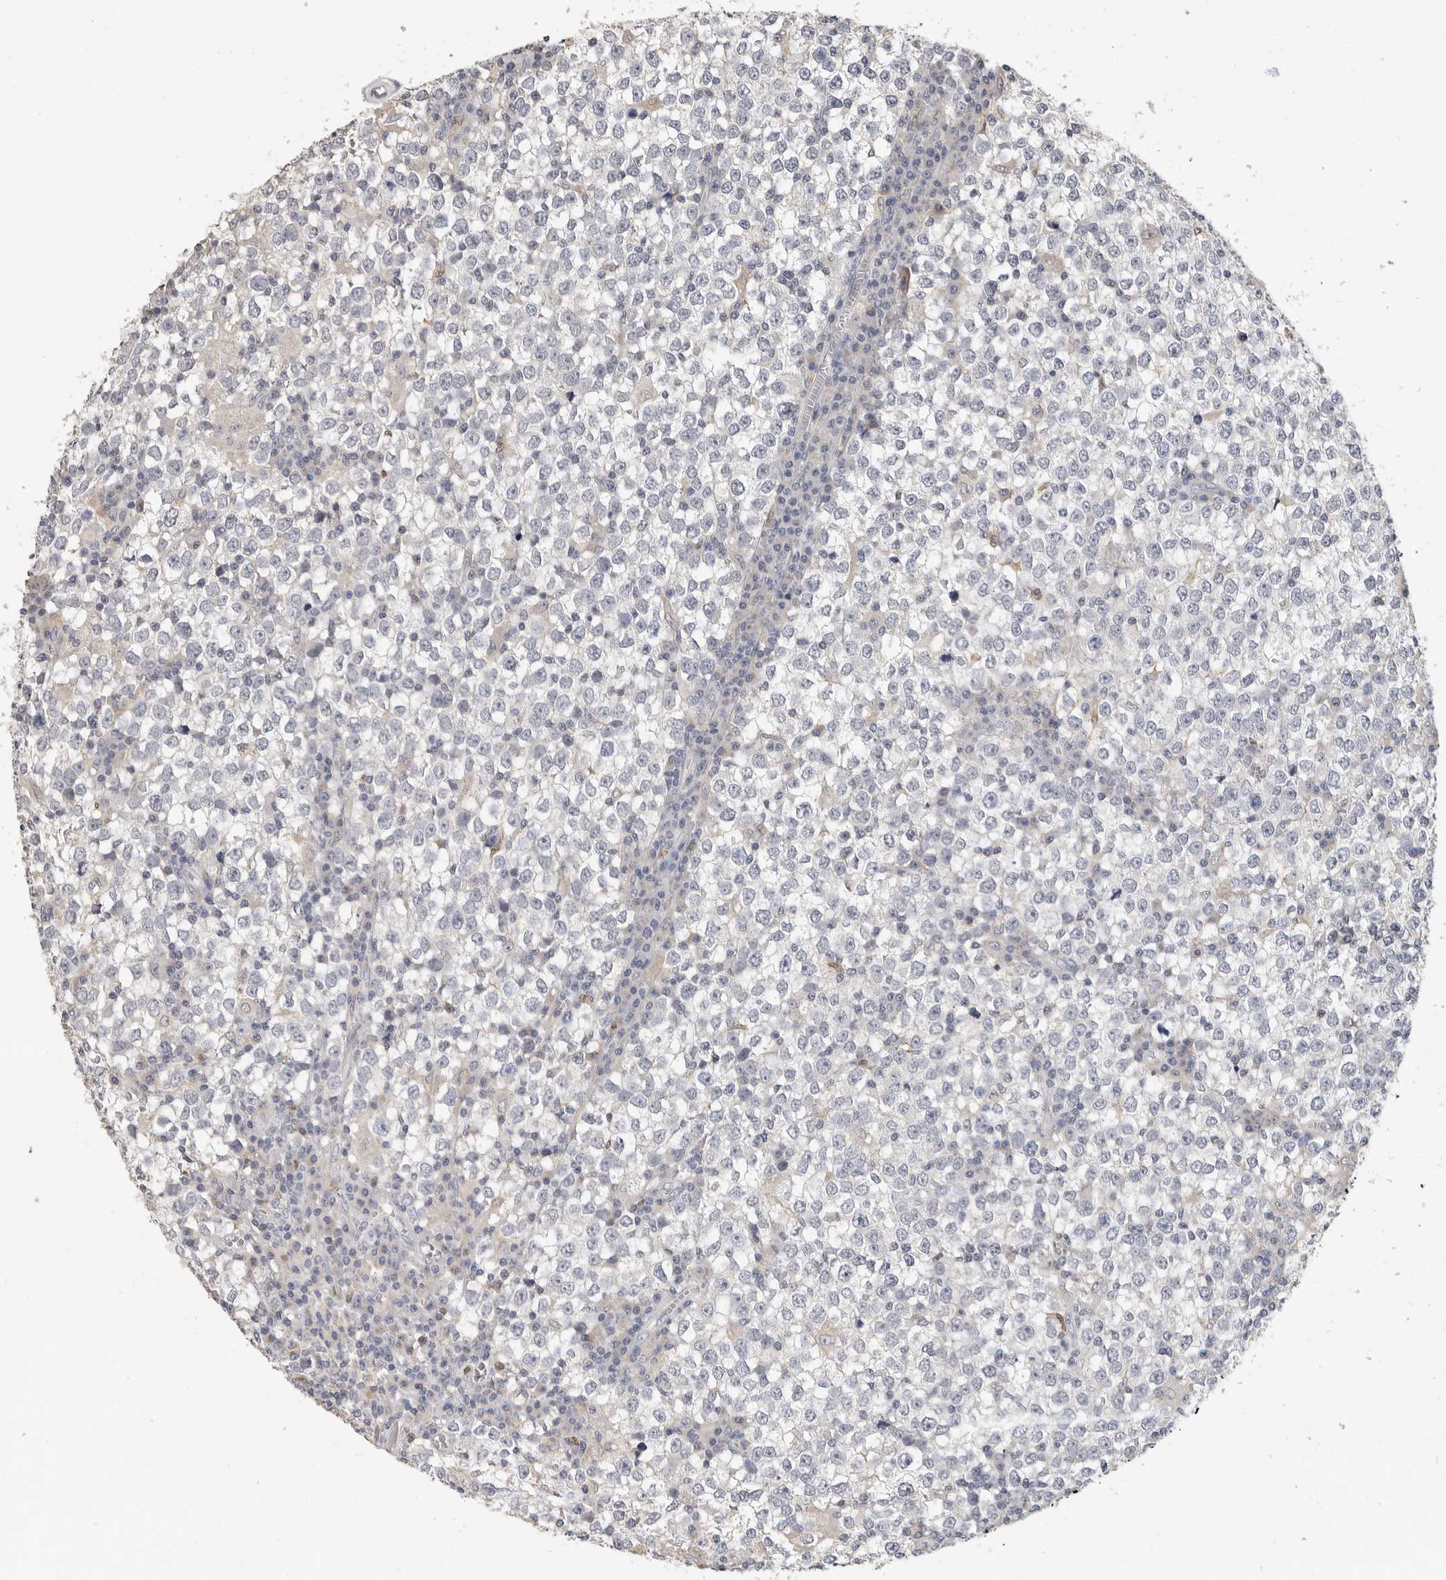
{"staining": {"intensity": "negative", "quantity": "none", "location": "none"}, "tissue": "testis cancer", "cell_type": "Tumor cells", "image_type": "cancer", "snomed": [{"axis": "morphology", "description": "Seminoma, NOS"}, {"axis": "topography", "description": "Testis"}], "caption": "Immunohistochemistry (IHC) of human testis cancer (seminoma) exhibits no expression in tumor cells.", "gene": "LTBR", "patient": {"sex": "male", "age": 65}}